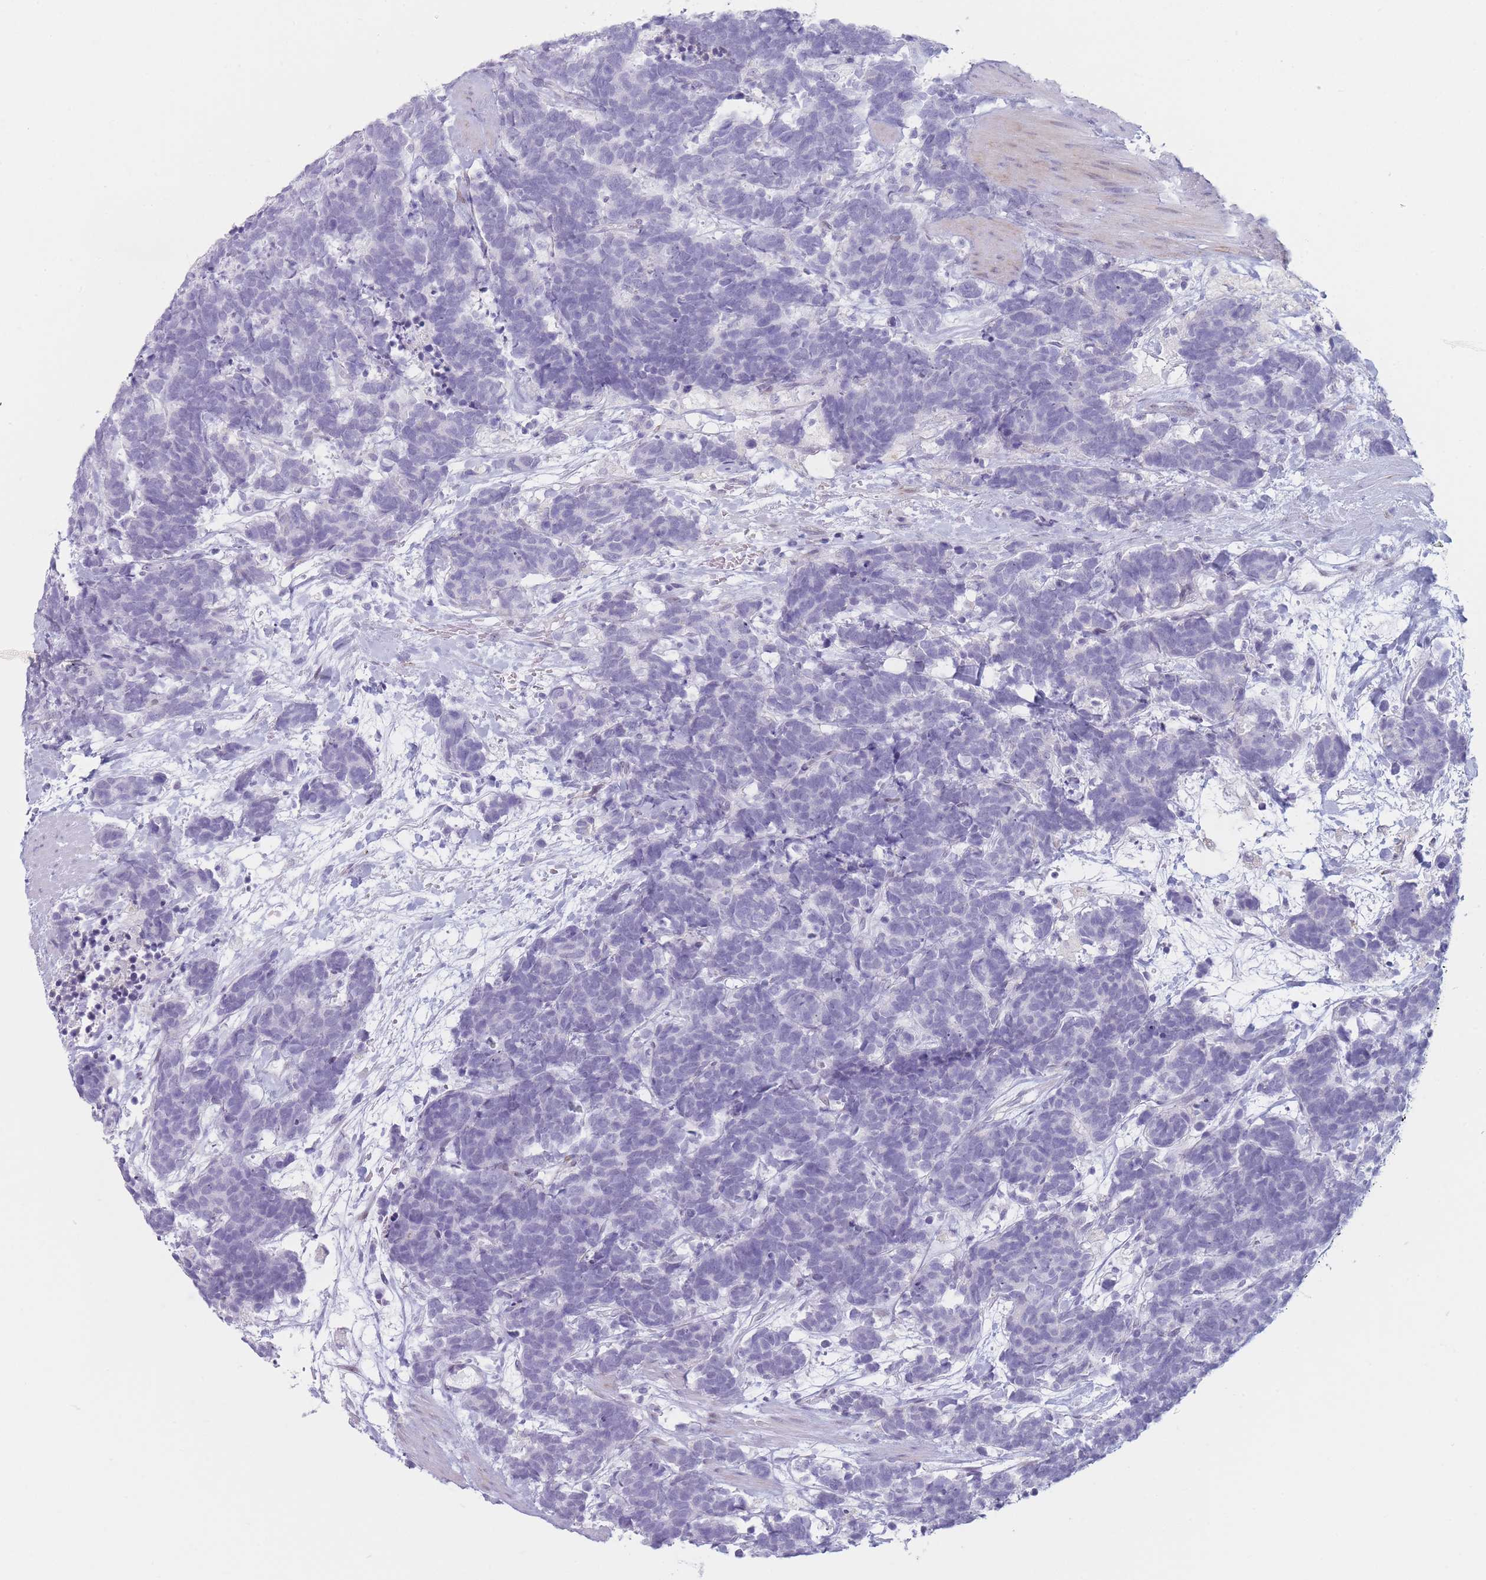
{"staining": {"intensity": "negative", "quantity": "none", "location": "none"}, "tissue": "carcinoid", "cell_type": "Tumor cells", "image_type": "cancer", "snomed": [{"axis": "morphology", "description": "Carcinoma, NOS"}, {"axis": "morphology", "description": "Carcinoid, malignant, NOS"}, {"axis": "topography", "description": "Prostate"}], "caption": "Immunohistochemistry (IHC) micrograph of neoplastic tissue: carcinoid stained with DAB displays no significant protein positivity in tumor cells. (DAB (3,3'-diaminobenzidine) IHC, high magnification).", "gene": "IFNA6", "patient": {"sex": "male", "age": 57}}